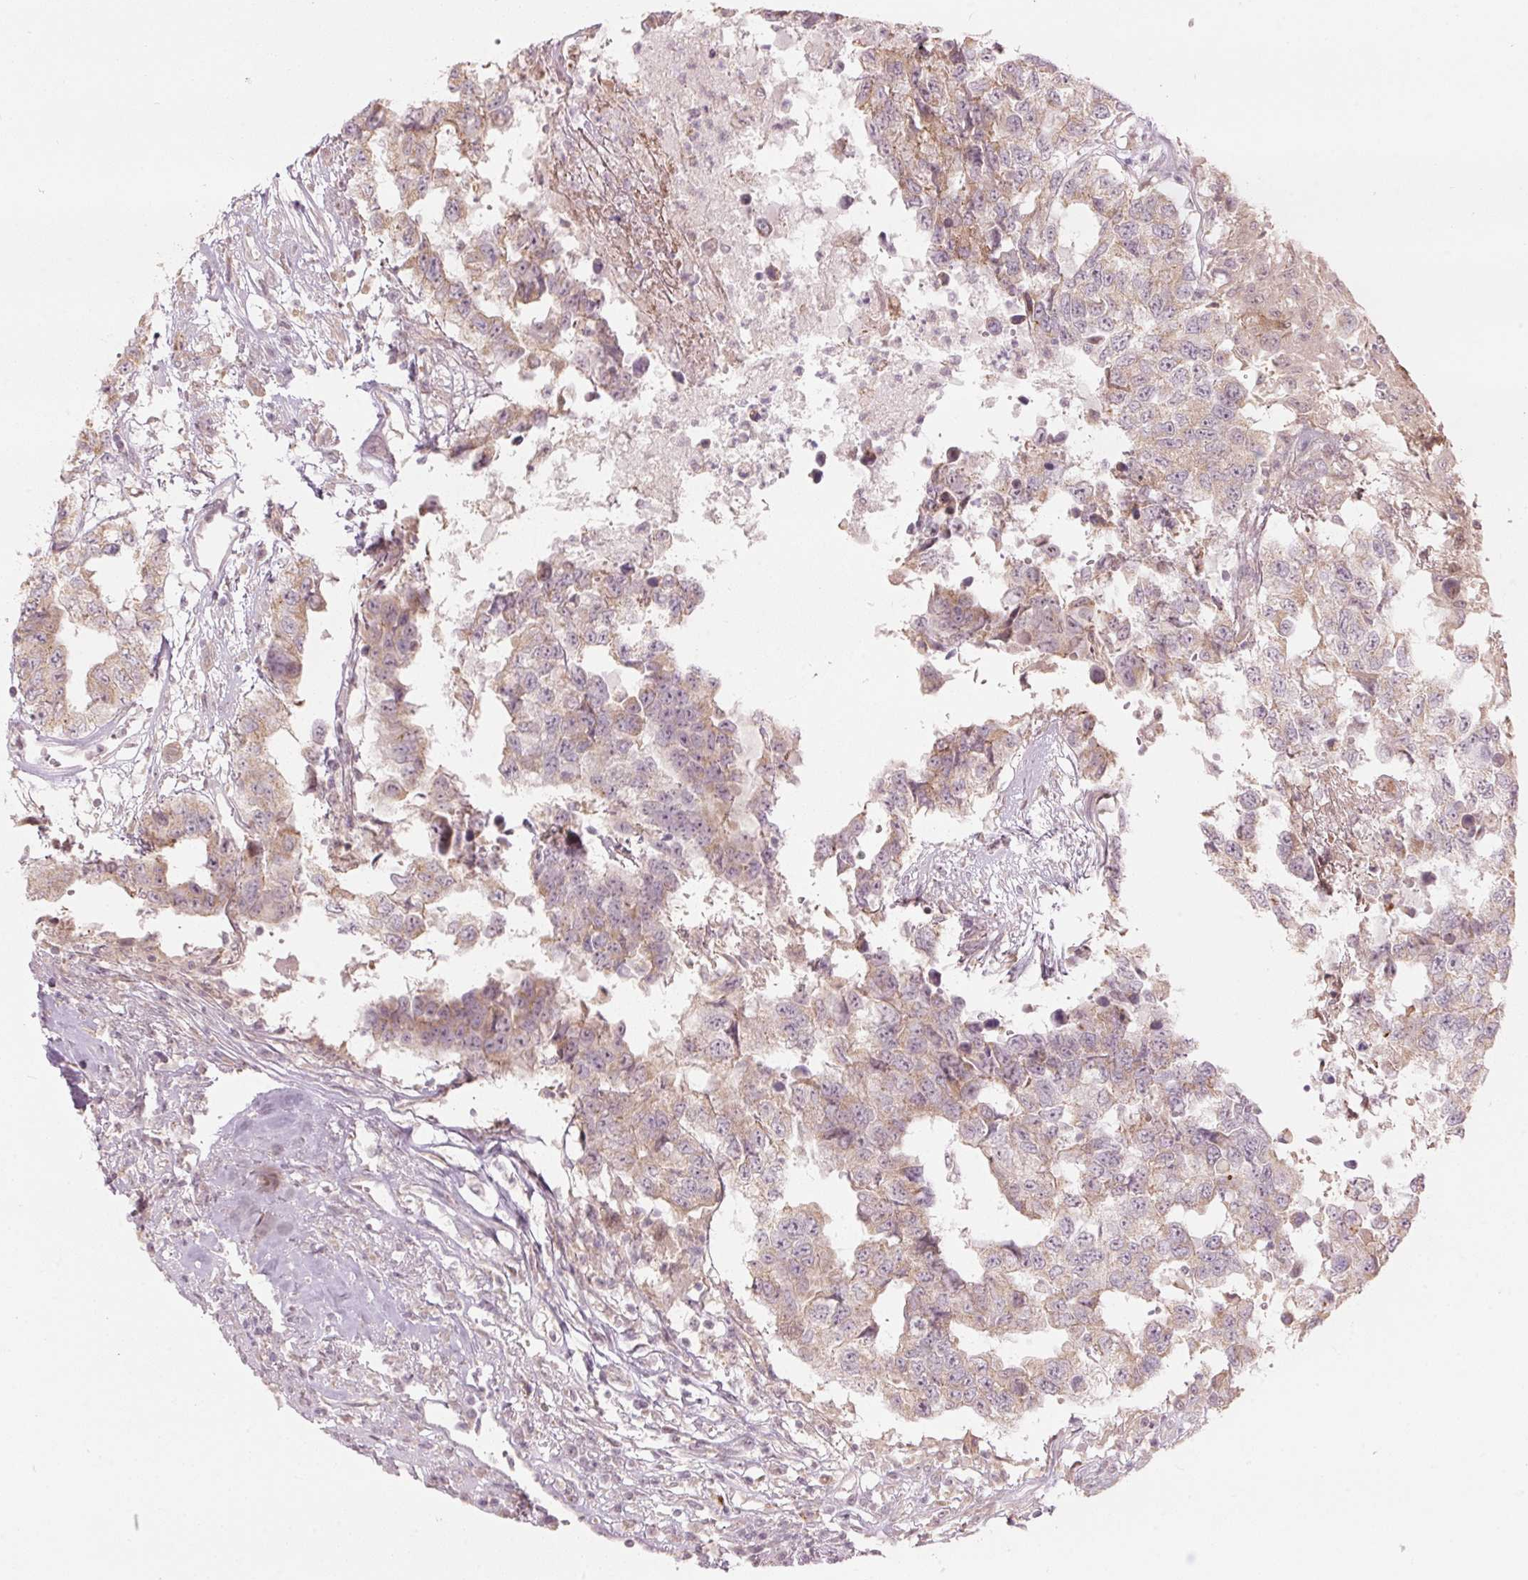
{"staining": {"intensity": "weak", "quantity": ">75%", "location": "cytoplasmic/membranous"}, "tissue": "testis cancer", "cell_type": "Tumor cells", "image_type": "cancer", "snomed": [{"axis": "morphology", "description": "Carcinoma, Embryonal, NOS"}, {"axis": "topography", "description": "Testis"}], "caption": "This micrograph demonstrates immunohistochemistry staining of testis cancer, with low weak cytoplasmic/membranous staining in about >75% of tumor cells.", "gene": "TMED6", "patient": {"sex": "male", "age": 83}}